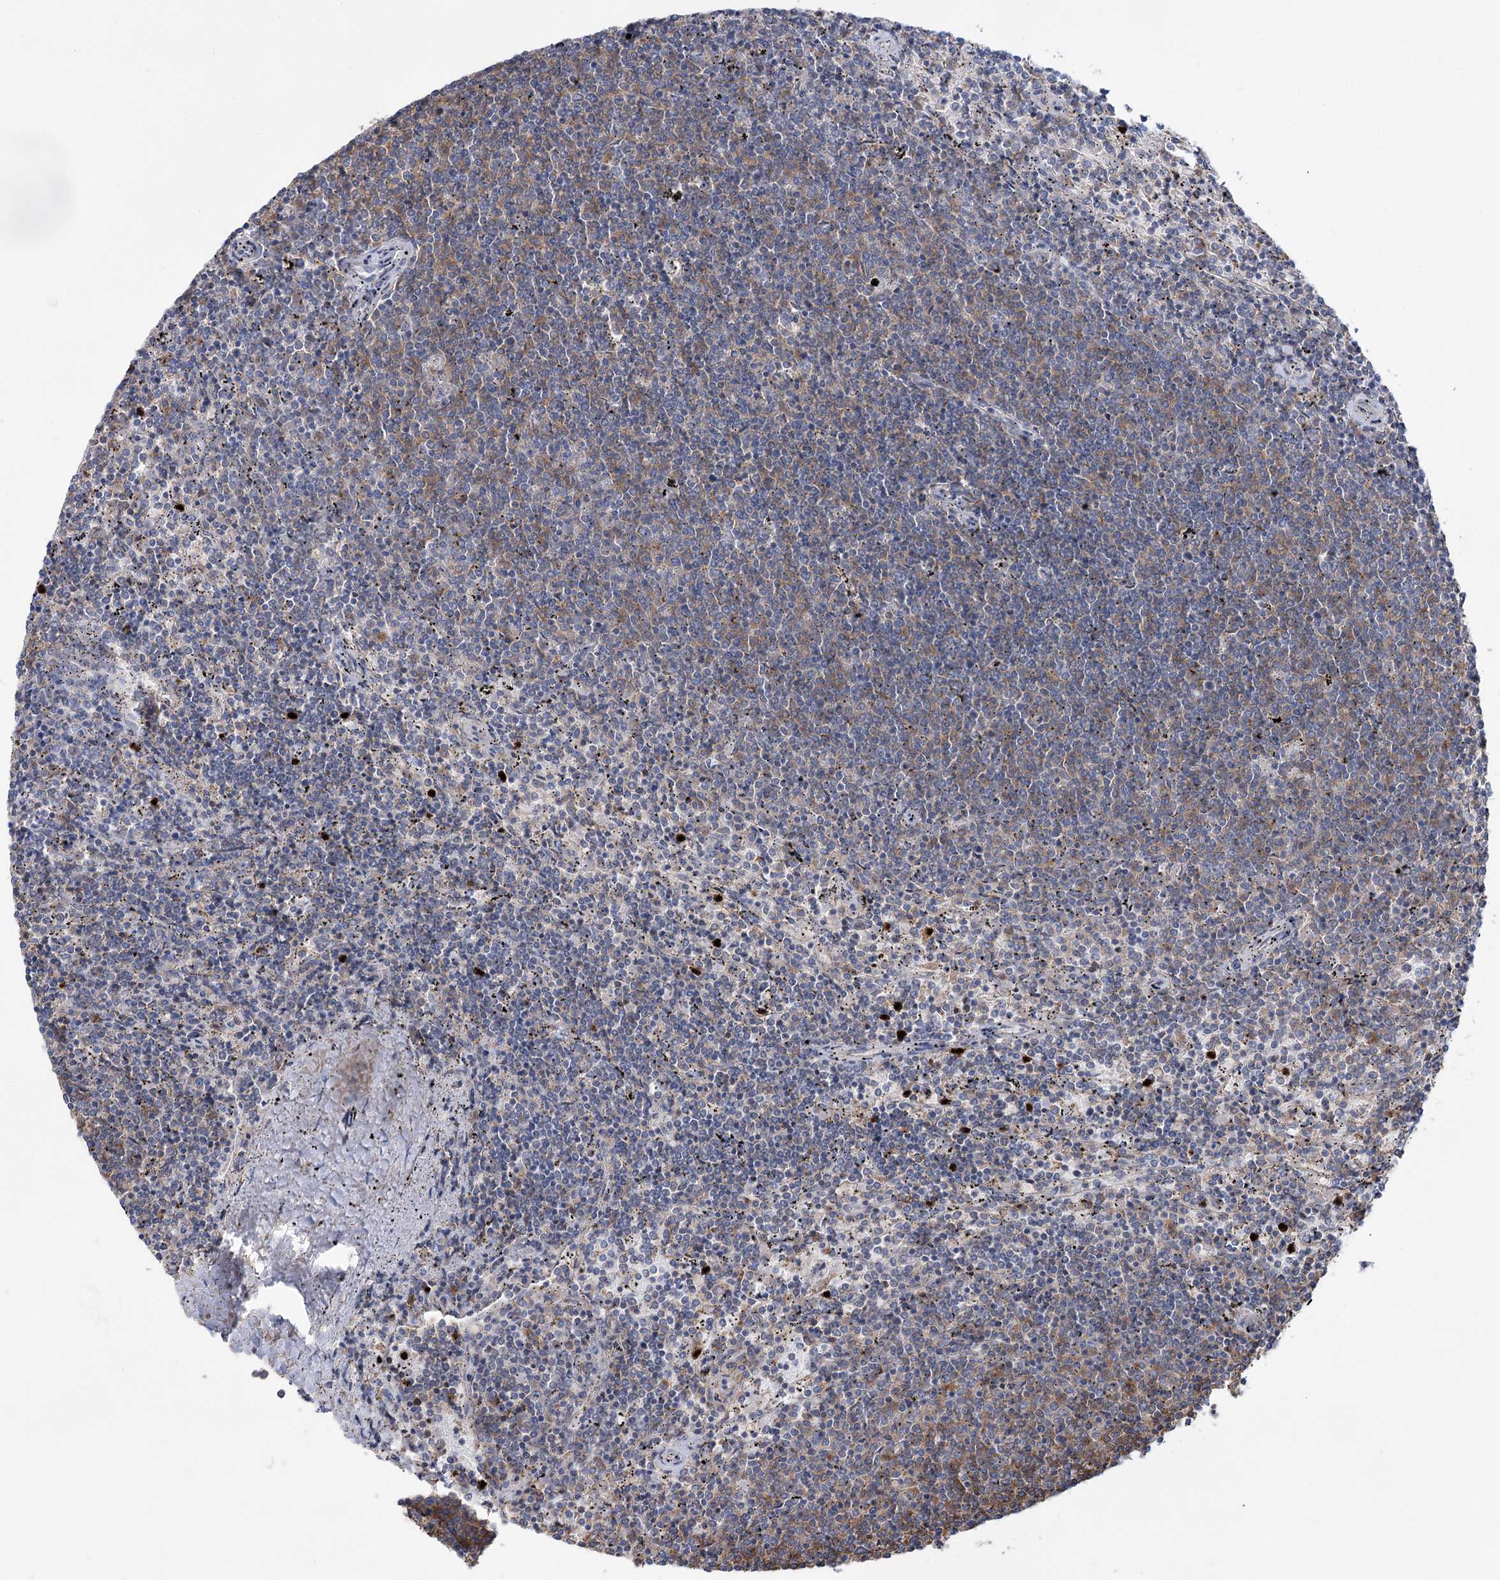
{"staining": {"intensity": "moderate", "quantity": "<25%", "location": "cytoplasmic/membranous"}, "tissue": "lymphoma", "cell_type": "Tumor cells", "image_type": "cancer", "snomed": [{"axis": "morphology", "description": "Malignant lymphoma, non-Hodgkin's type, Low grade"}, {"axis": "topography", "description": "Spleen"}], "caption": "Approximately <25% of tumor cells in lymphoma show moderate cytoplasmic/membranous protein expression as visualized by brown immunohistochemical staining.", "gene": "LARP1B", "patient": {"sex": "female", "age": 50}}